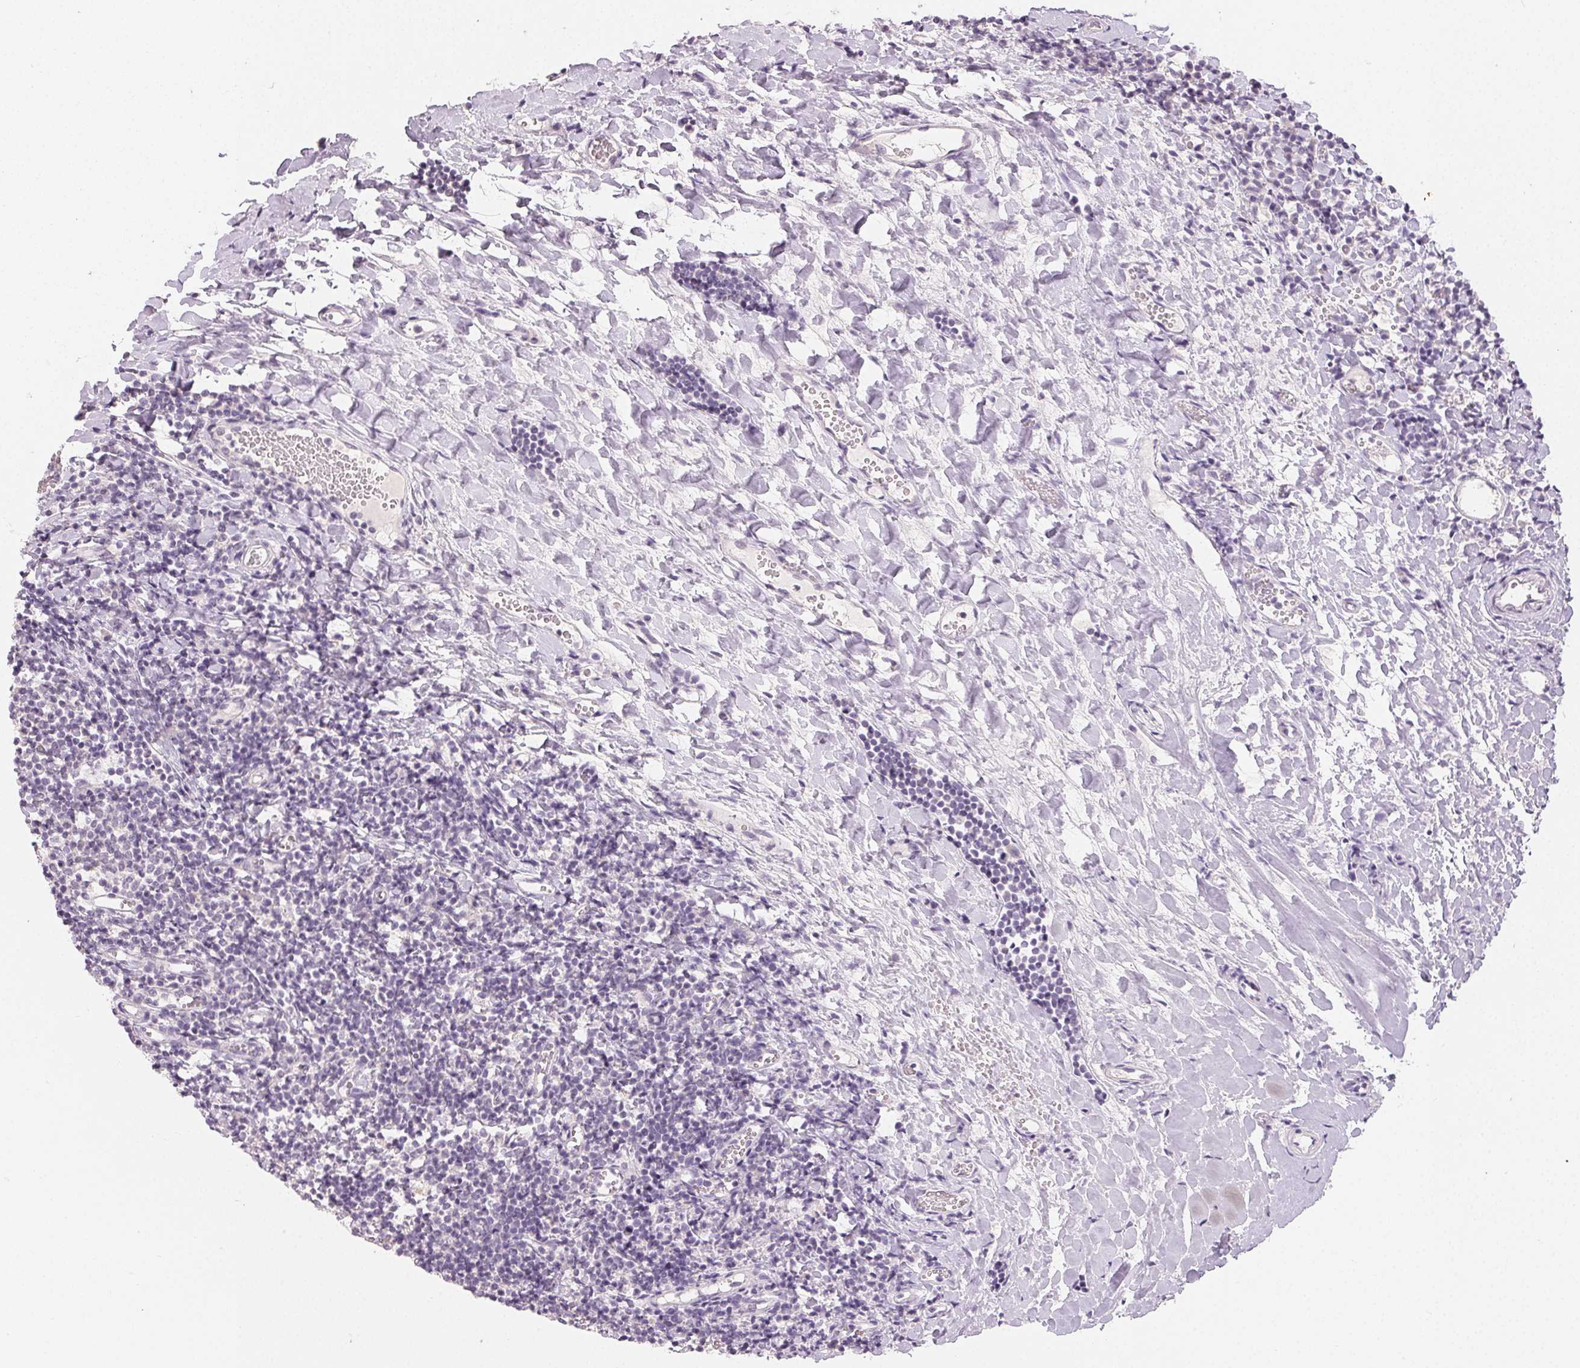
{"staining": {"intensity": "negative", "quantity": "none", "location": "none"}, "tissue": "tonsil", "cell_type": "Germinal center cells", "image_type": "normal", "snomed": [{"axis": "morphology", "description": "Normal tissue, NOS"}, {"axis": "topography", "description": "Tonsil"}], "caption": "Immunohistochemistry photomicrograph of benign tonsil stained for a protein (brown), which shows no expression in germinal center cells. (DAB (3,3'-diaminobenzidine) immunohistochemistry (IHC) with hematoxylin counter stain).", "gene": "SFTPD", "patient": {"sex": "female", "age": 10}}